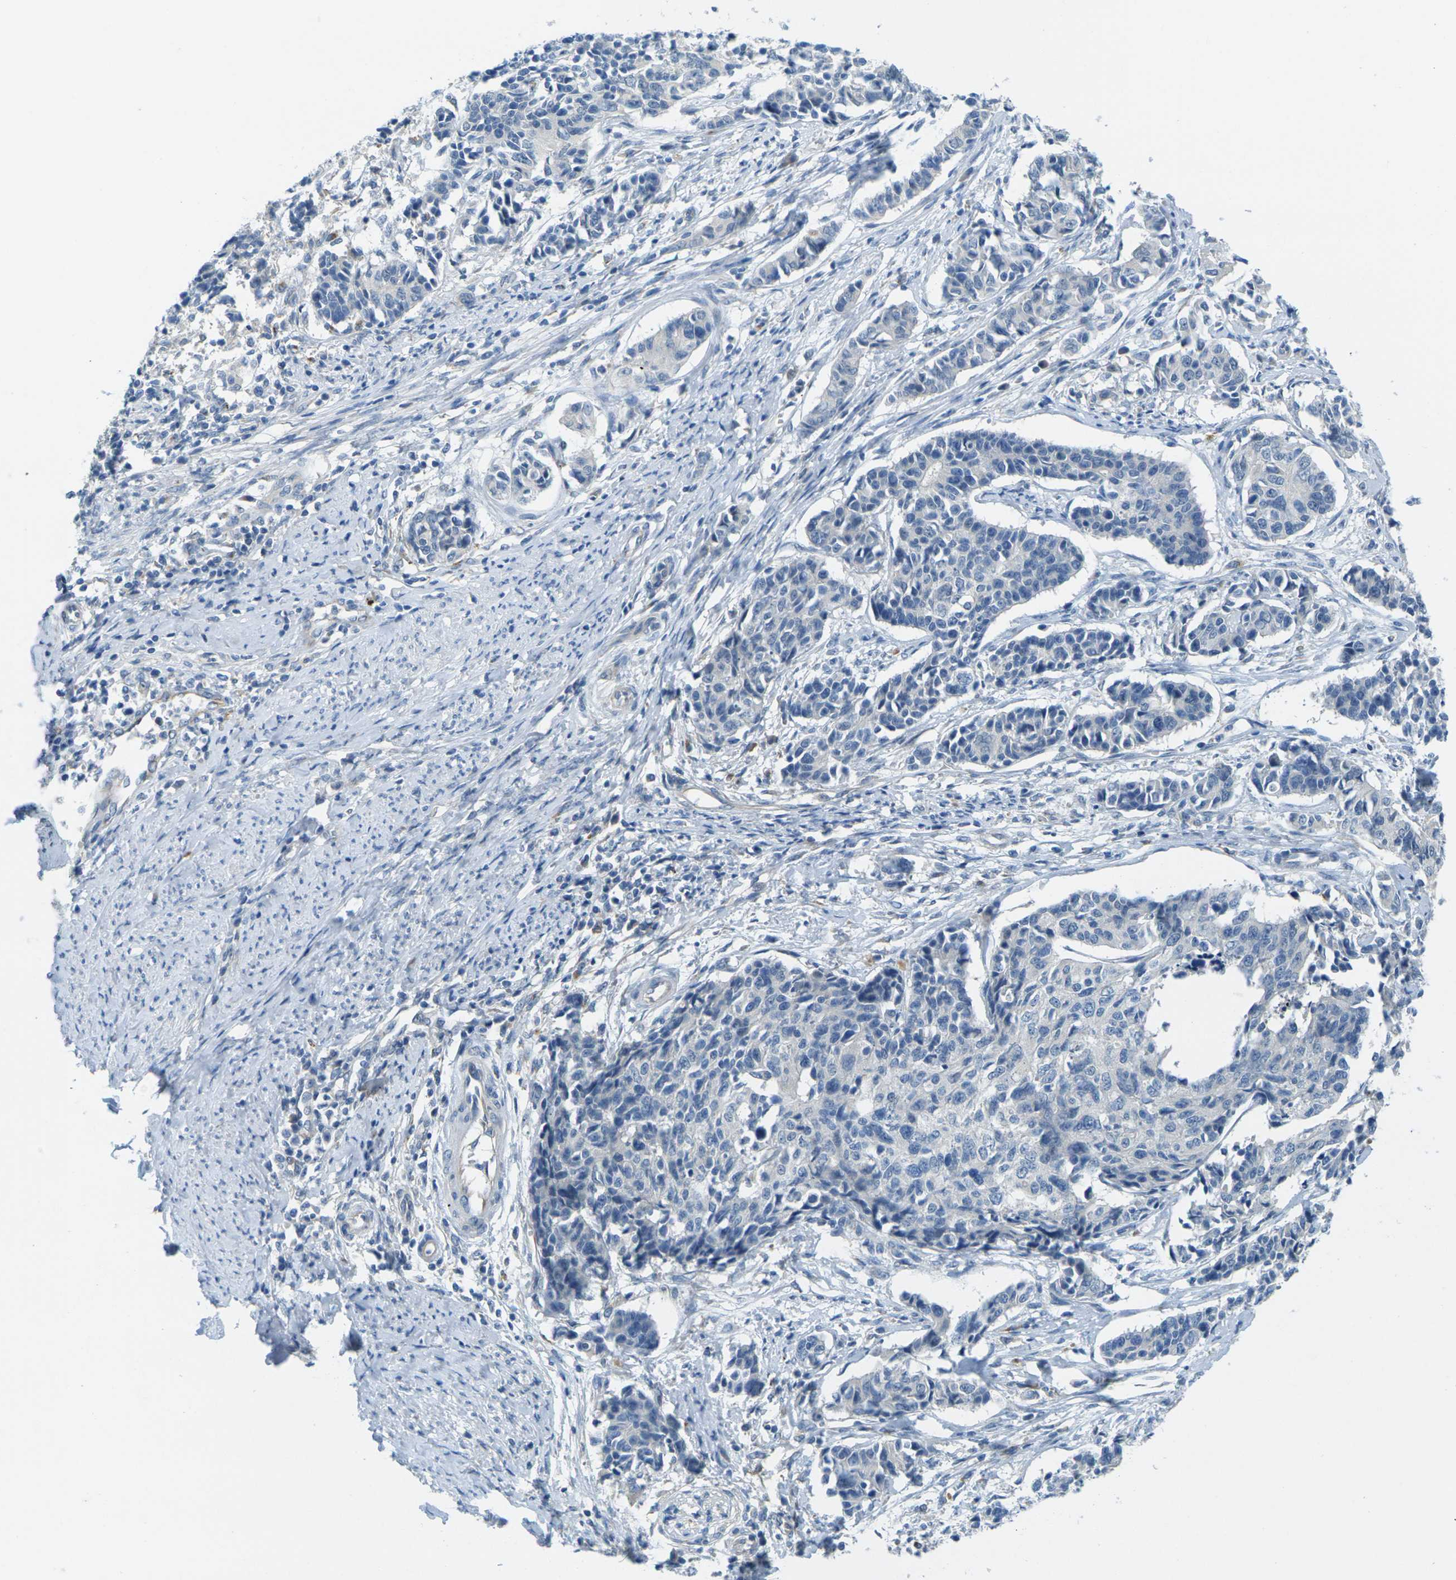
{"staining": {"intensity": "negative", "quantity": "none", "location": "none"}, "tissue": "cervical cancer", "cell_type": "Tumor cells", "image_type": "cancer", "snomed": [{"axis": "morphology", "description": "Normal tissue, NOS"}, {"axis": "morphology", "description": "Squamous cell carcinoma, NOS"}, {"axis": "topography", "description": "Cervix"}], "caption": "Tumor cells are negative for protein expression in human squamous cell carcinoma (cervical).", "gene": "CYP2C8", "patient": {"sex": "female", "age": 35}}